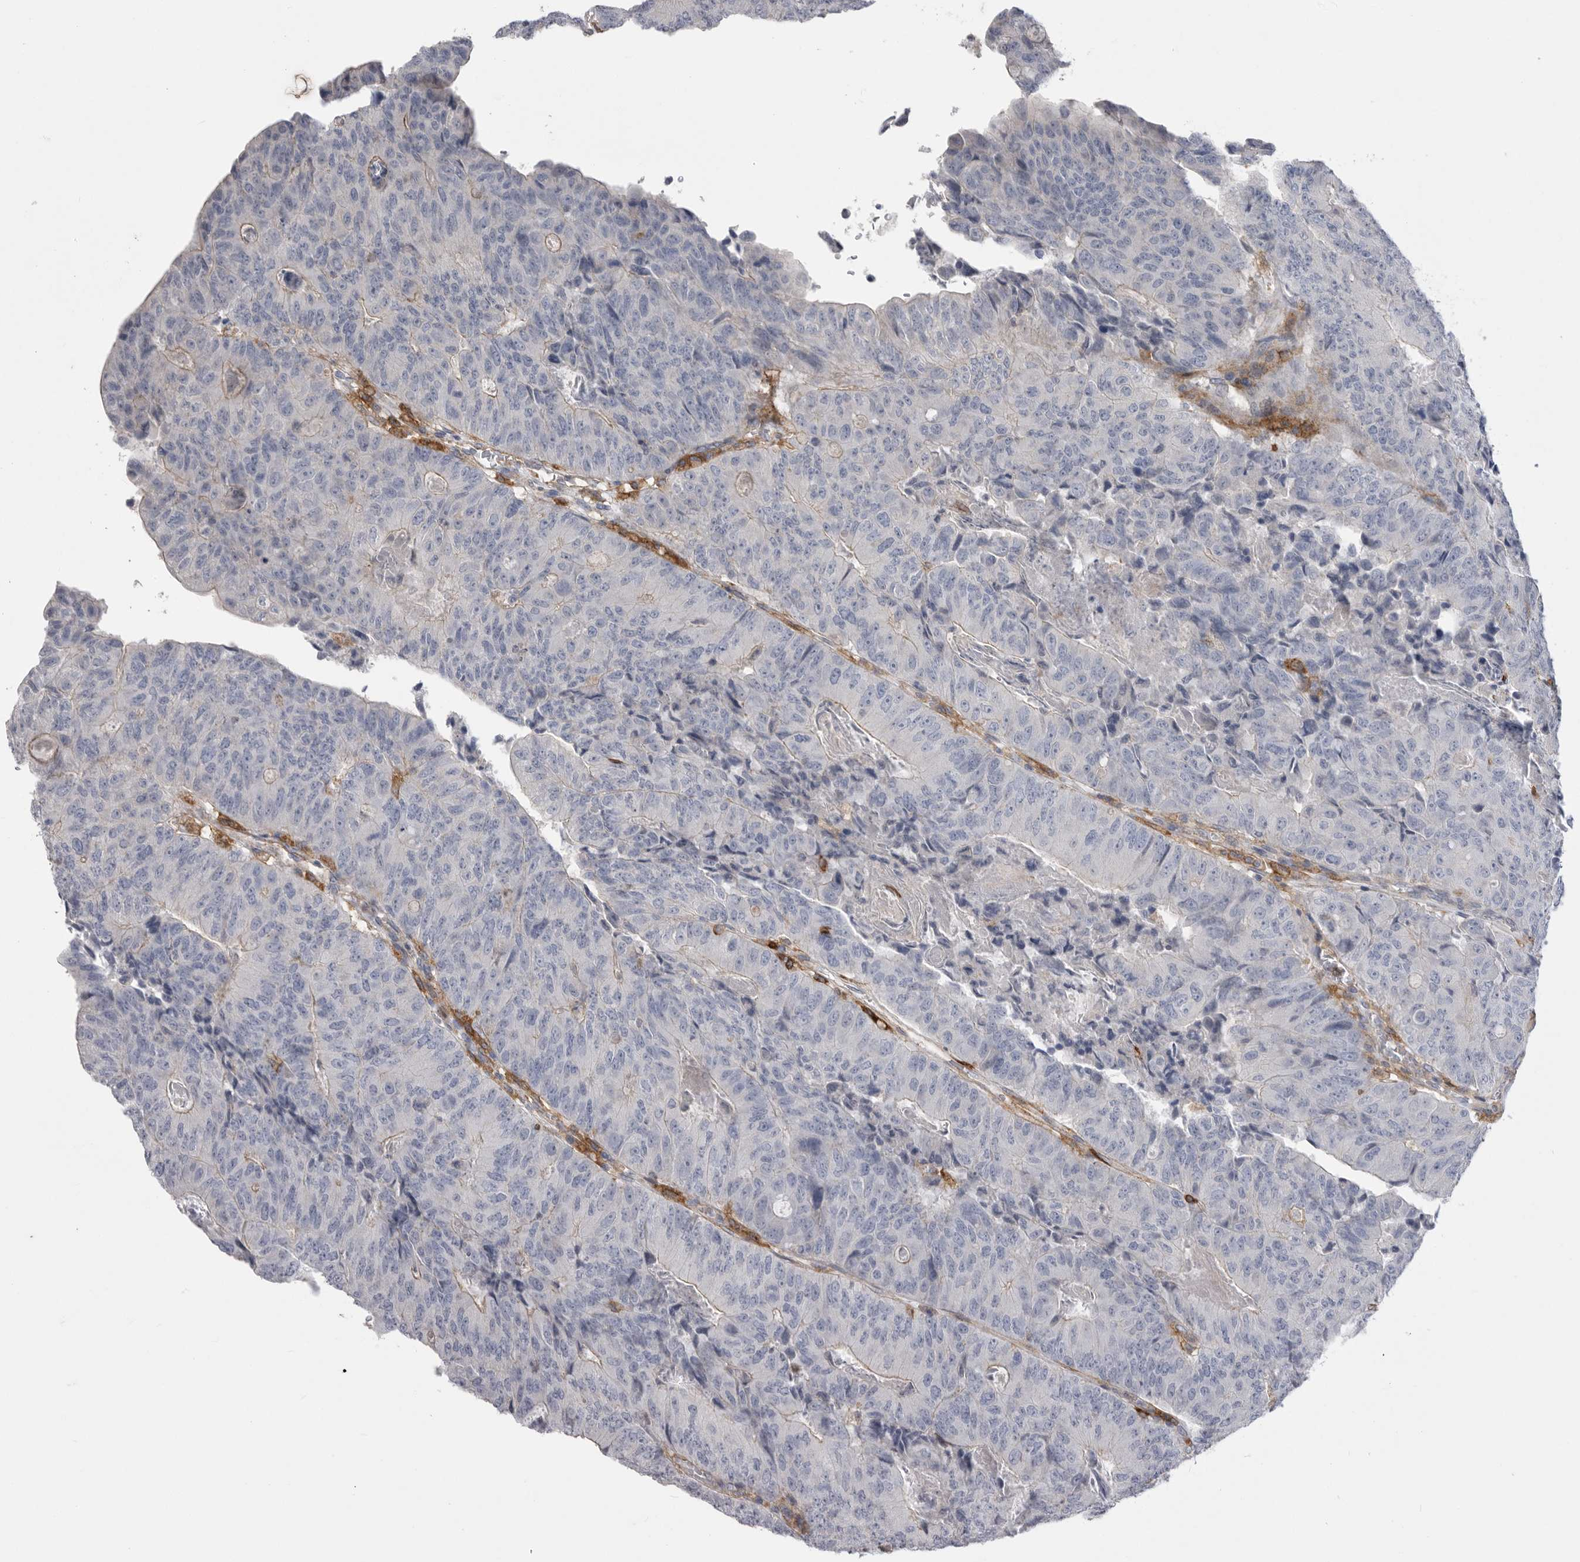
{"staining": {"intensity": "negative", "quantity": "none", "location": "none"}, "tissue": "colorectal cancer", "cell_type": "Tumor cells", "image_type": "cancer", "snomed": [{"axis": "morphology", "description": "Adenocarcinoma, NOS"}, {"axis": "topography", "description": "Colon"}], "caption": "This micrograph is of colorectal adenocarcinoma stained with immunohistochemistry (IHC) to label a protein in brown with the nuclei are counter-stained blue. There is no positivity in tumor cells.", "gene": "SIGLEC10", "patient": {"sex": "female", "age": 67}}